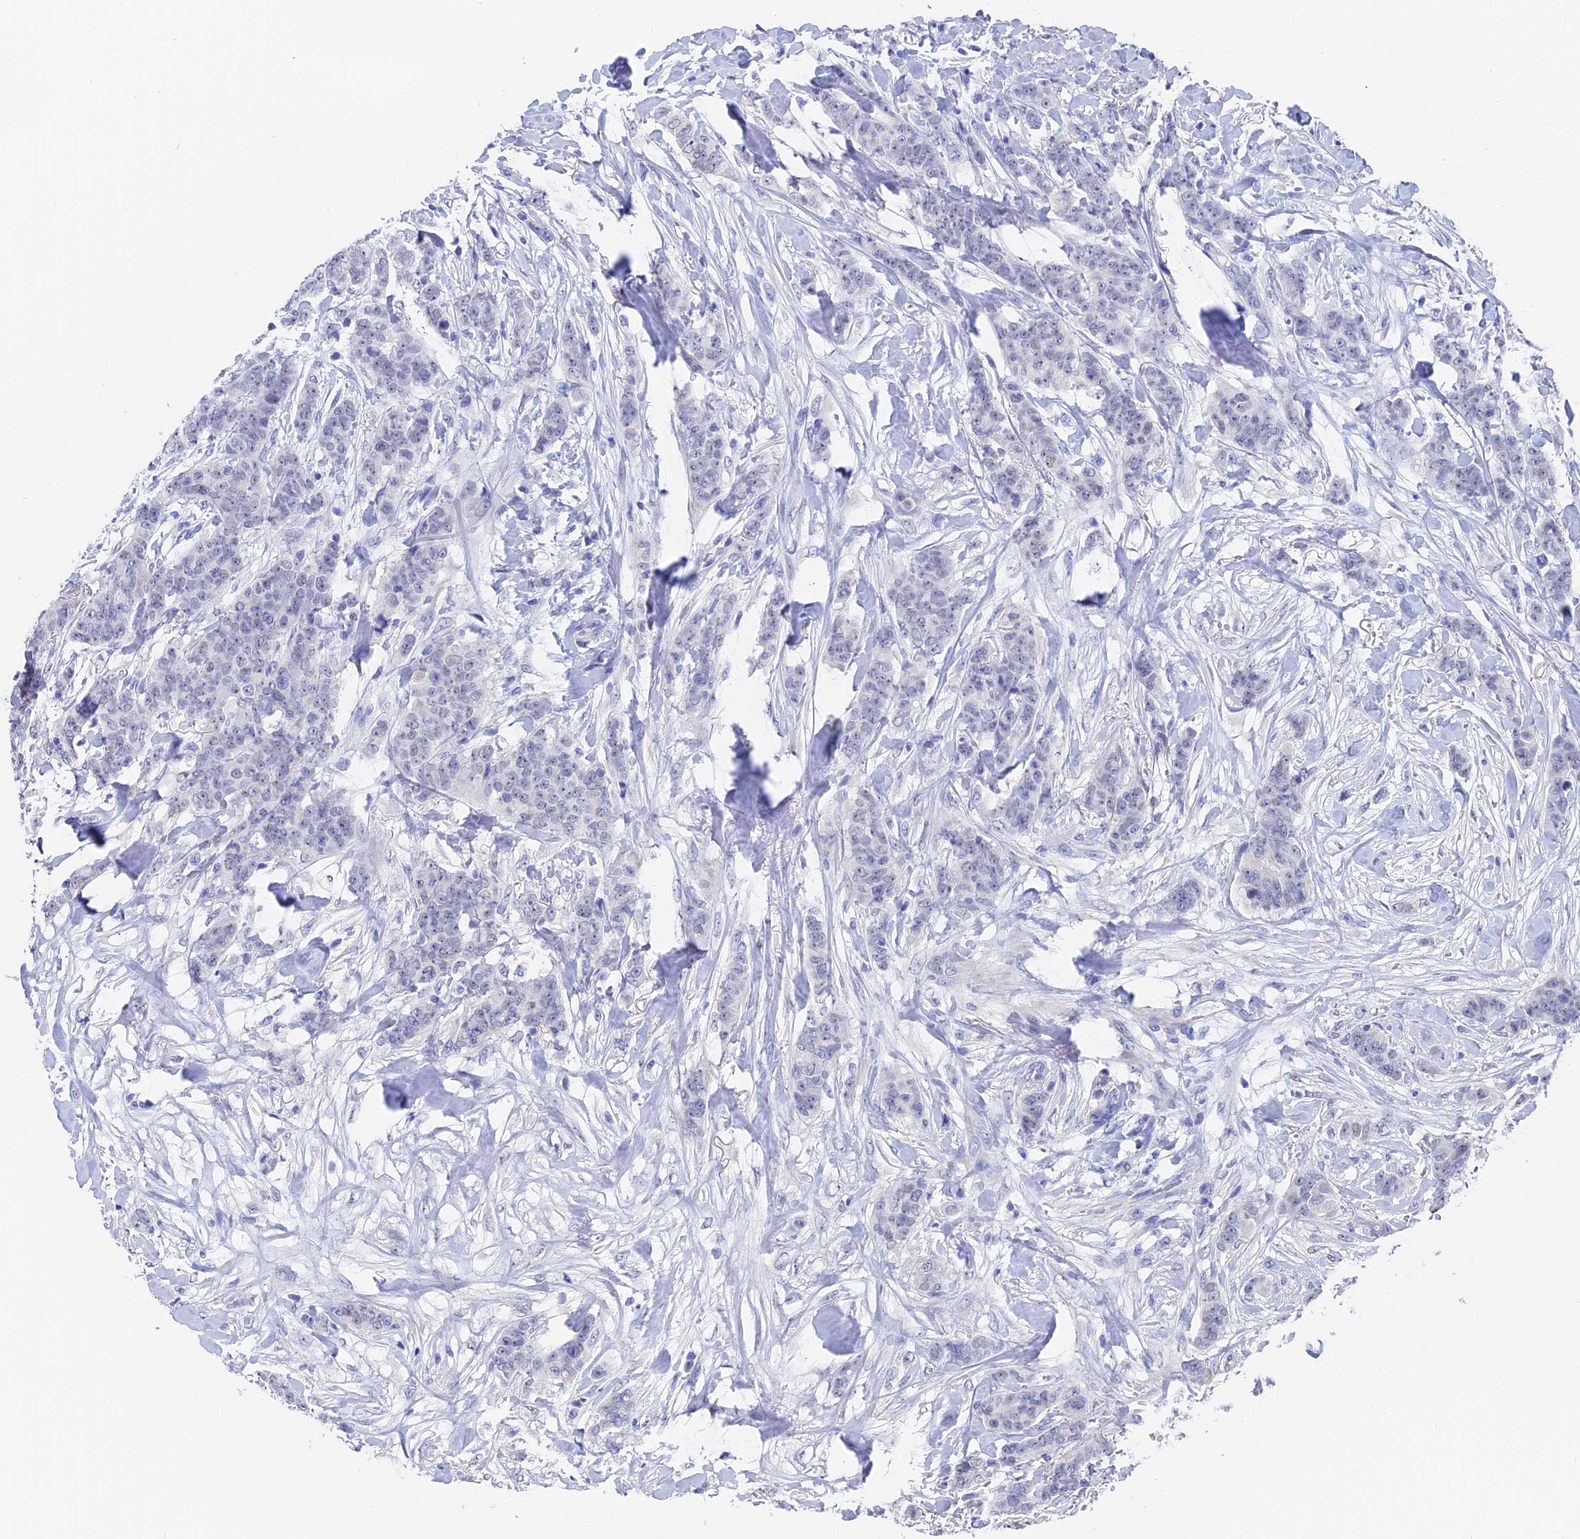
{"staining": {"intensity": "negative", "quantity": "none", "location": "none"}, "tissue": "breast cancer", "cell_type": "Tumor cells", "image_type": "cancer", "snomed": [{"axis": "morphology", "description": "Duct carcinoma"}, {"axis": "topography", "description": "Breast"}], "caption": "Immunohistochemistry image of breast cancer (intraductal carcinoma) stained for a protein (brown), which demonstrates no expression in tumor cells.", "gene": "VPS33B", "patient": {"sex": "female", "age": 40}}